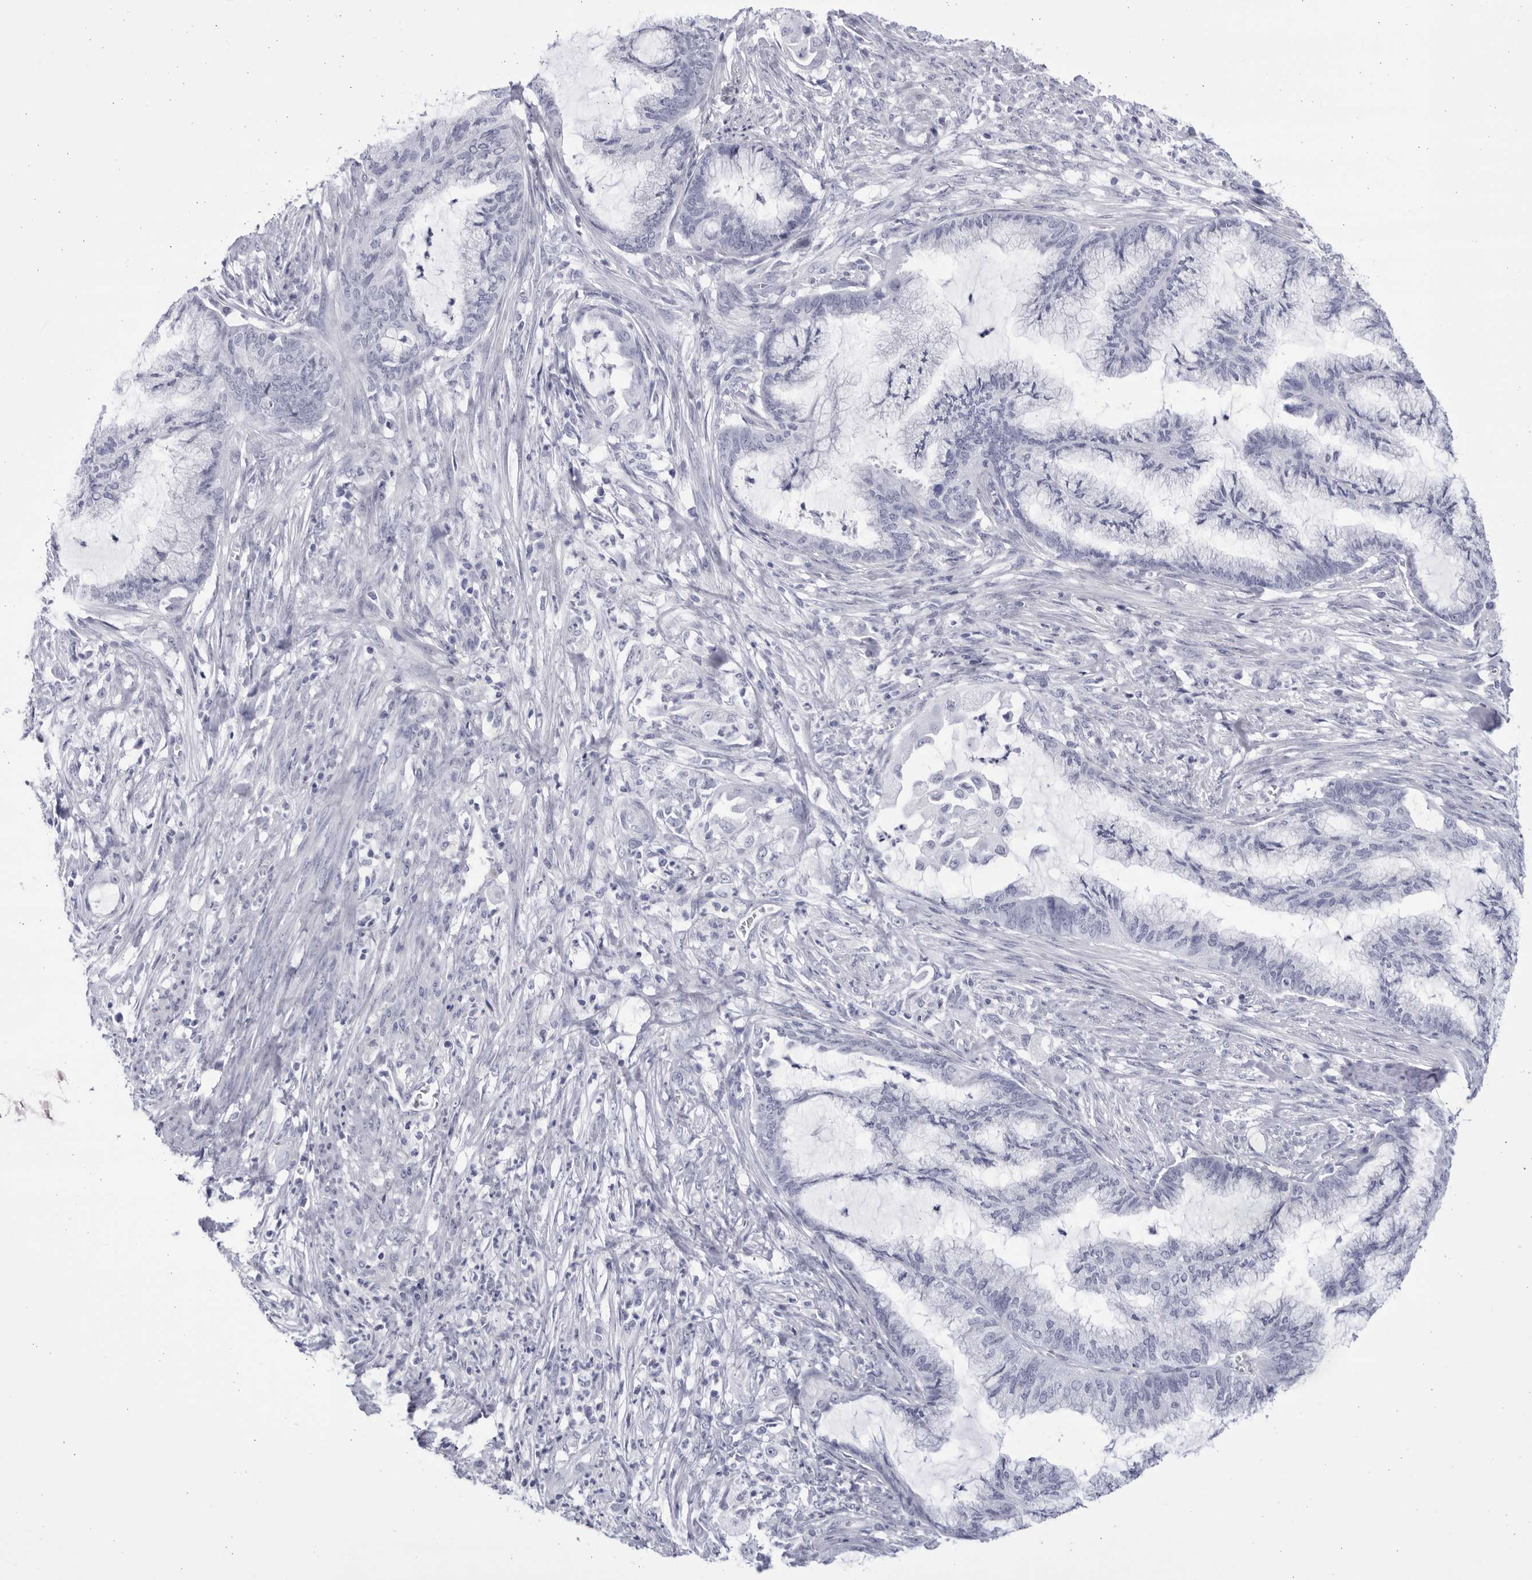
{"staining": {"intensity": "negative", "quantity": "none", "location": "none"}, "tissue": "endometrial cancer", "cell_type": "Tumor cells", "image_type": "cancer", "snomed": [{"axis": "morphology", "description": "Adenocarcinoma, NOS"}, {"axis": "topography", "description": "Endometrium"}], "caption": "This photomicrograph is of endometrial cancer stained with immunohistochemistry (IHC) to label a protein in brown with the nuclei are counter-stained blue. There is no positivity in tumor cells.", "gene": "CCDC181", "patient": {"sex": "female", "age": 86}}